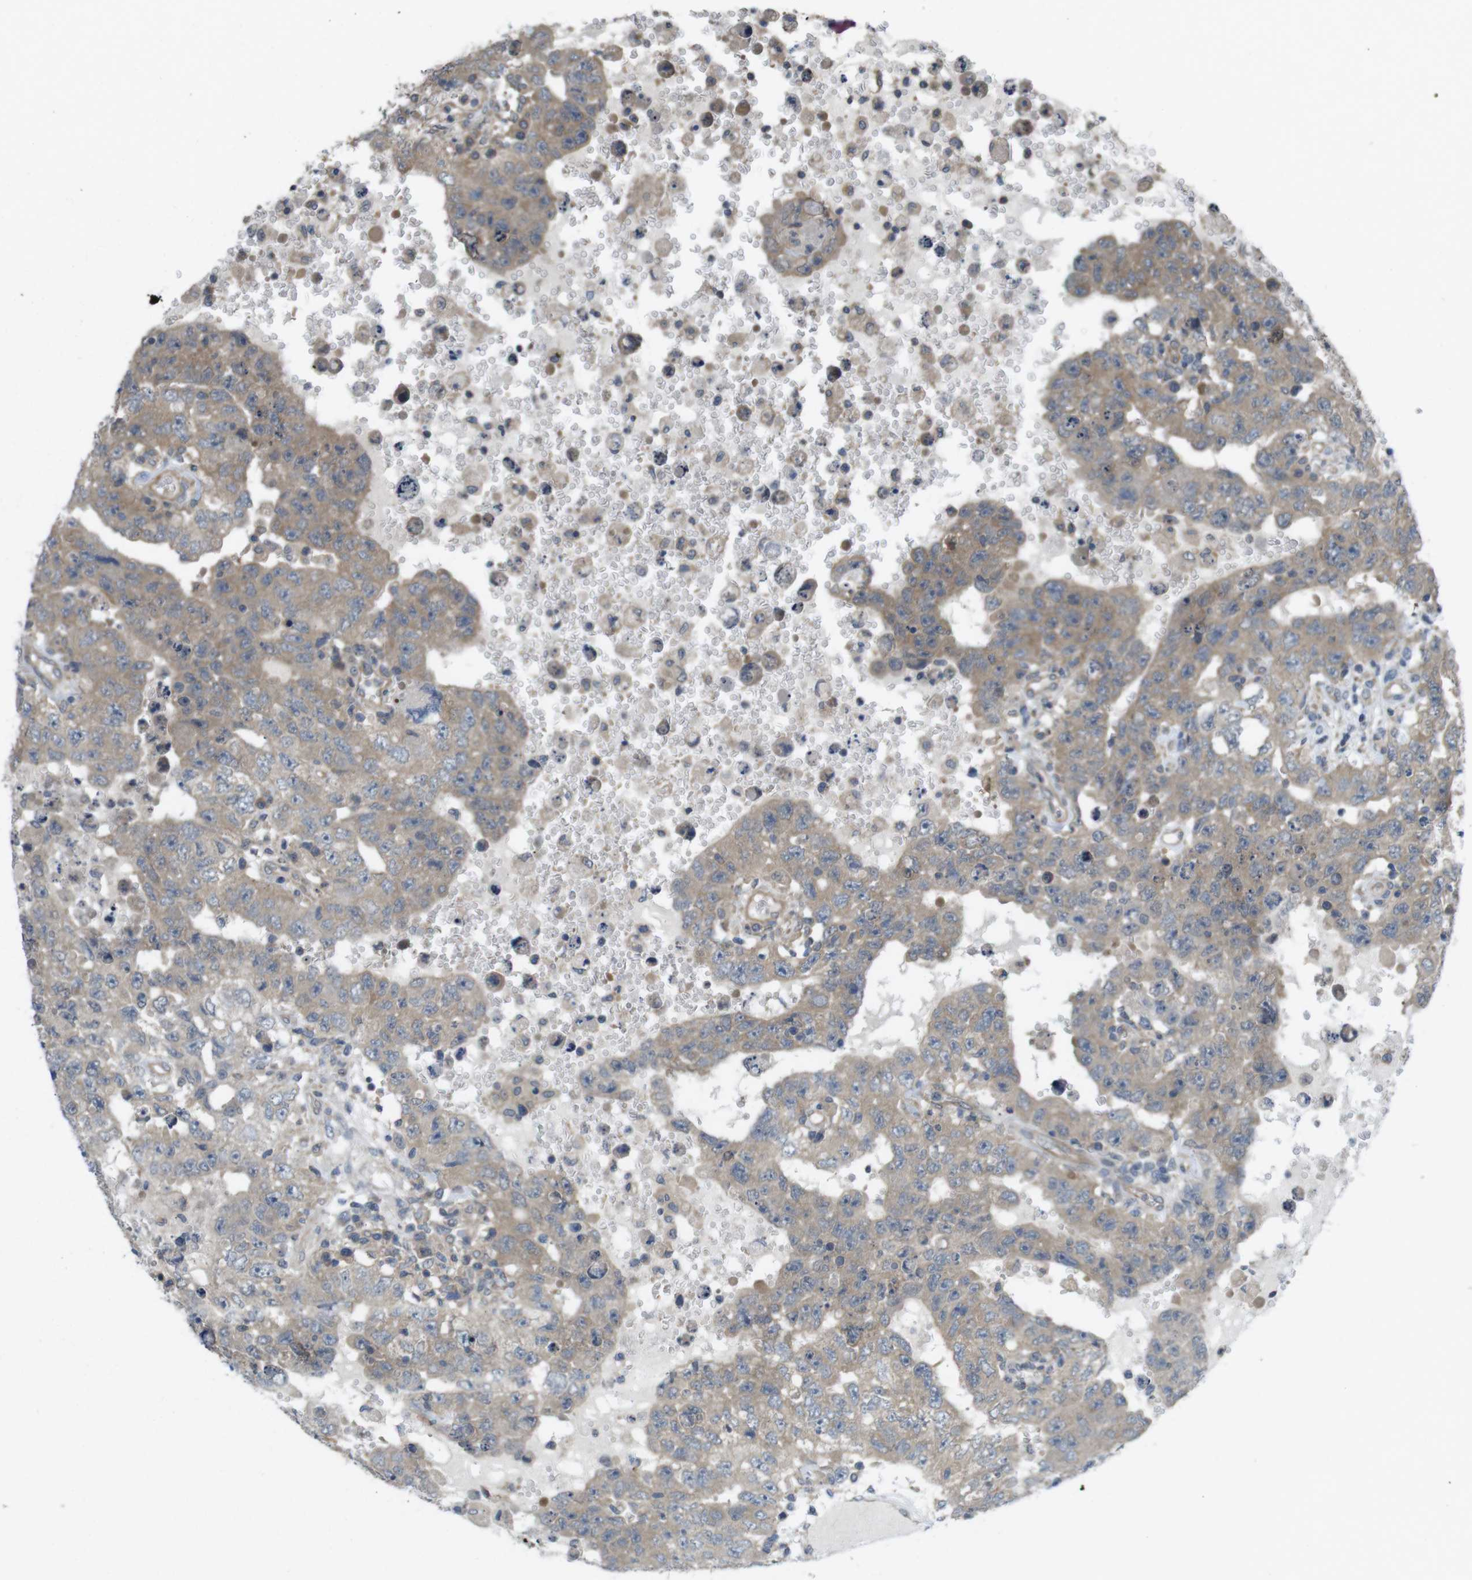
{"staining": {"intensity": "moderate", "quantity": ">75%", "location": "cytoplasmic/membranous"}, "tissue": "testis cancer", "cell_type": "Tumor cells", "image_type": "cancer", "snomed": [{"axis": "morphology", "description": "Carcinoma, Embryonal, NOS"}, {"axis": "topography", "description": "Testis"}], "caption": "Brown immunohistochemical staining in testis cancer exhibits moderate cytoplasmic/membranous expression in approximately >75% of tumor cells.", "gene": "SUGT1", "patient": {"sex": "male", "age": 26}}